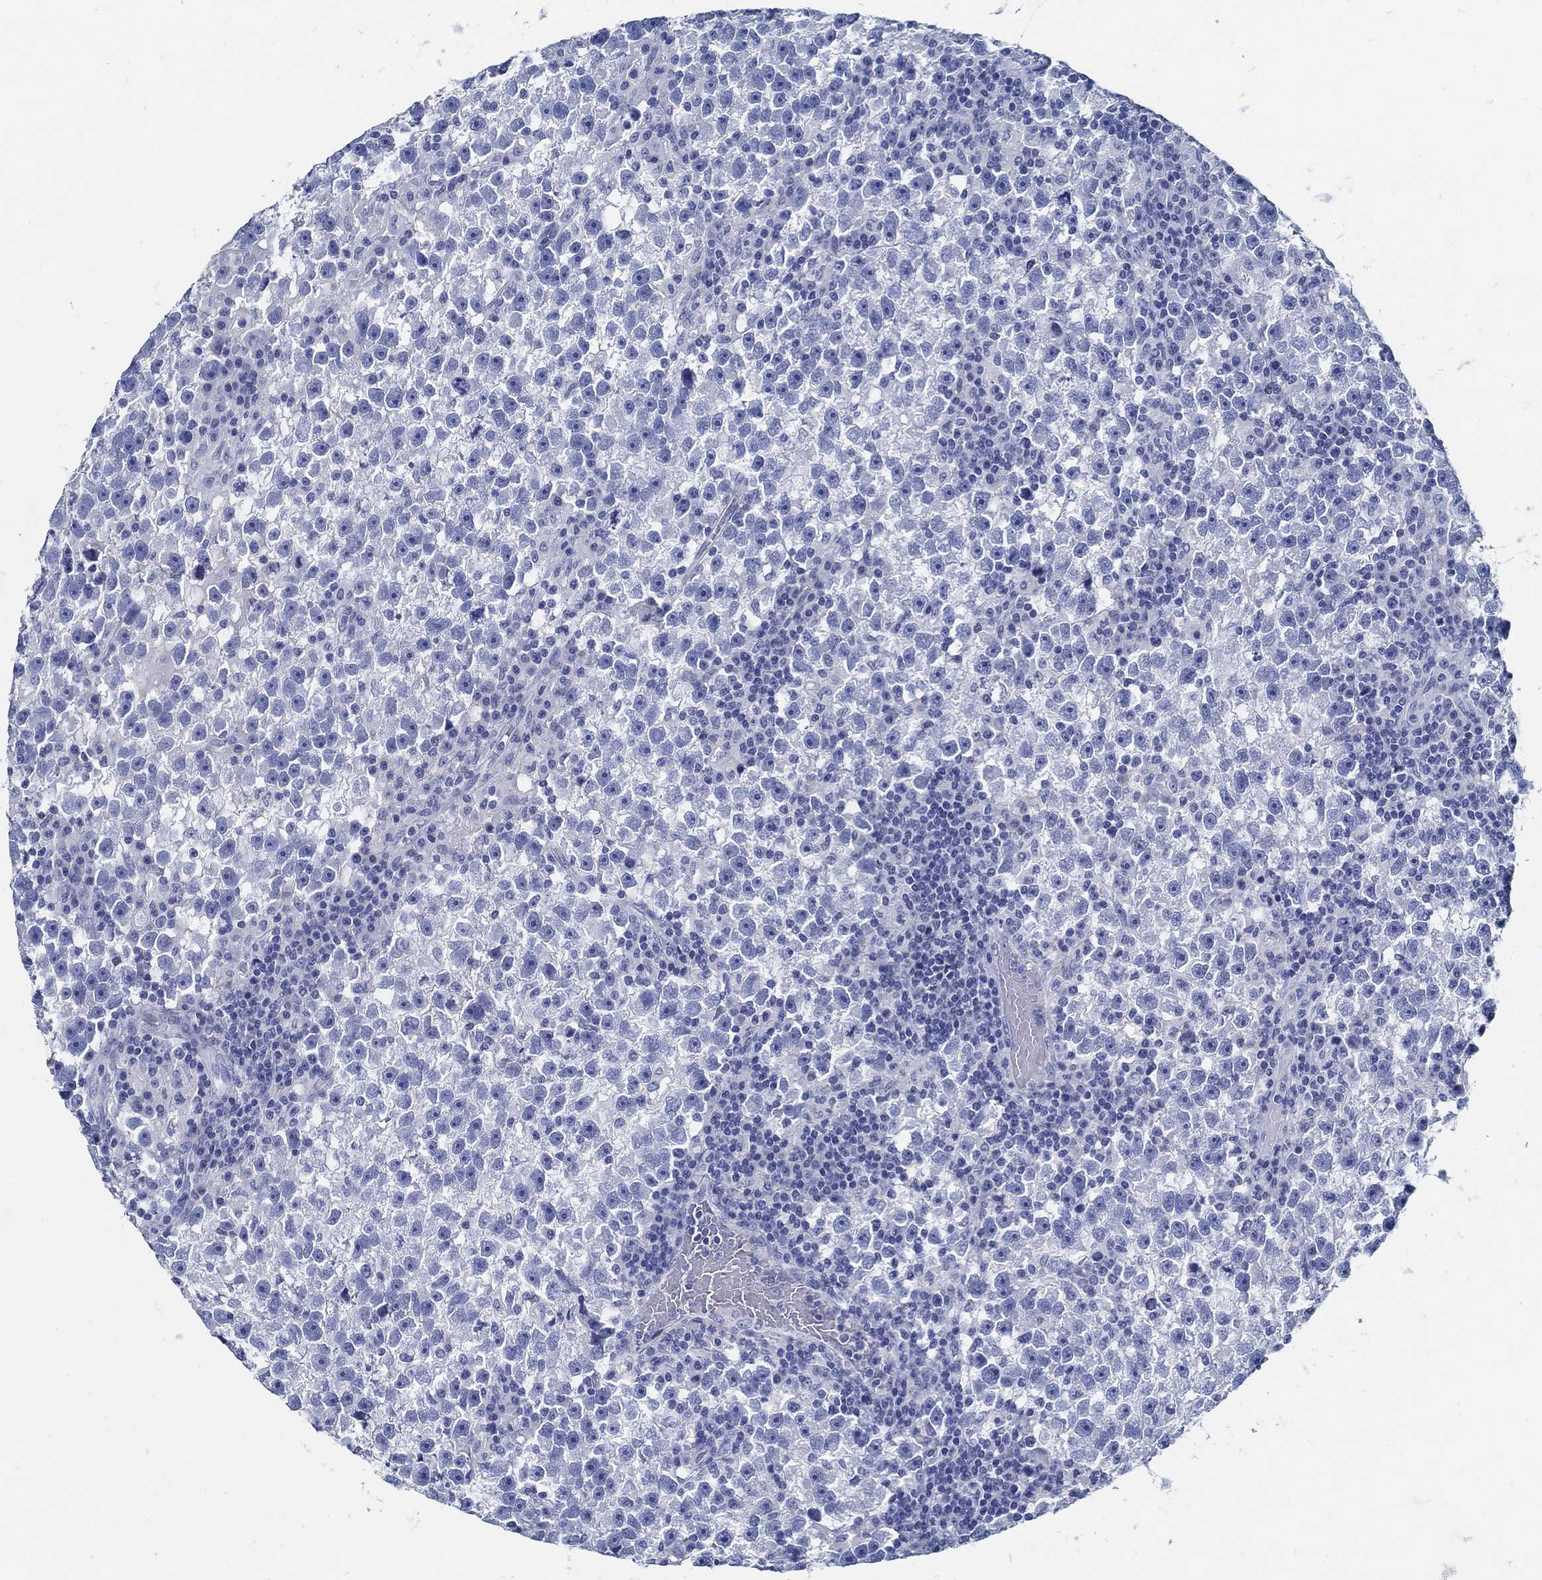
{"staining": {"intensity": "negative", "quantity": "none", "location": "none"}, "tissue": "testis cancer", "cell_type": "Tumor cells", "image_type": "cancer", "snomed": [{"axis": "morphology", "description": "Seminoma, NOS"}, {"axis": "topography", "description": "Testis"}], "caption": "Human testis cancer (seminoma) stained for a protein using immunohistochemistry (IHC) exhibits no staining in tumor cells.", "gene": "SLC45A1", "patient": {"sex": "male", "age": 47}}